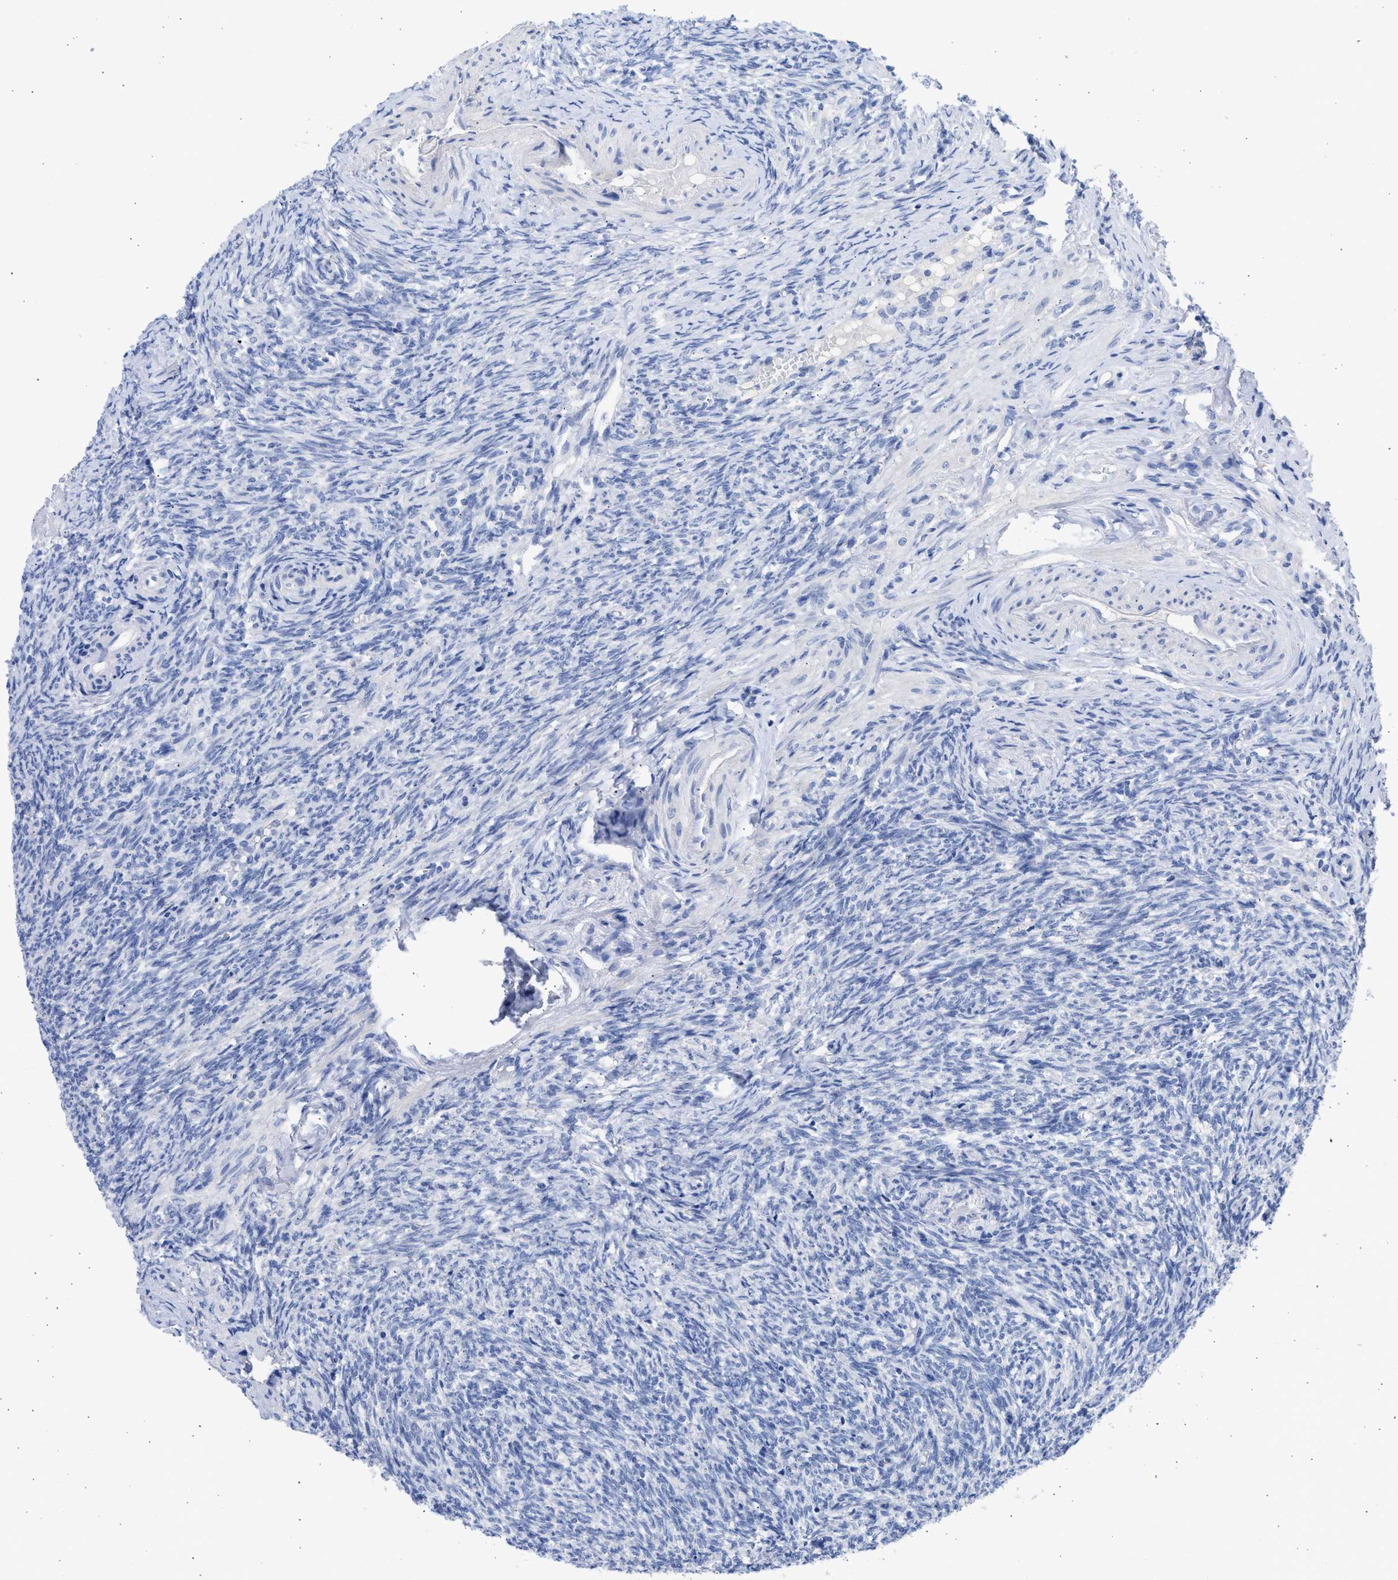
{"staining": {"intensity": "negative", "quantity": "none", "location": "none"}, "tissue": "ovary", "cell_type": "Follicle cells", "image_type": "normal", "snomed": [{"axis": "morphology", "description": "Normal tissue, NOS"}, {"axis": "topography", "description": "Ovary"}], "caption": "Human ovary stained for a protein using immunohistochemistry demonstrates no staining in follicle cells.", "gene": "RSPH1", "patient": {"sex": "female", "age": 41}}